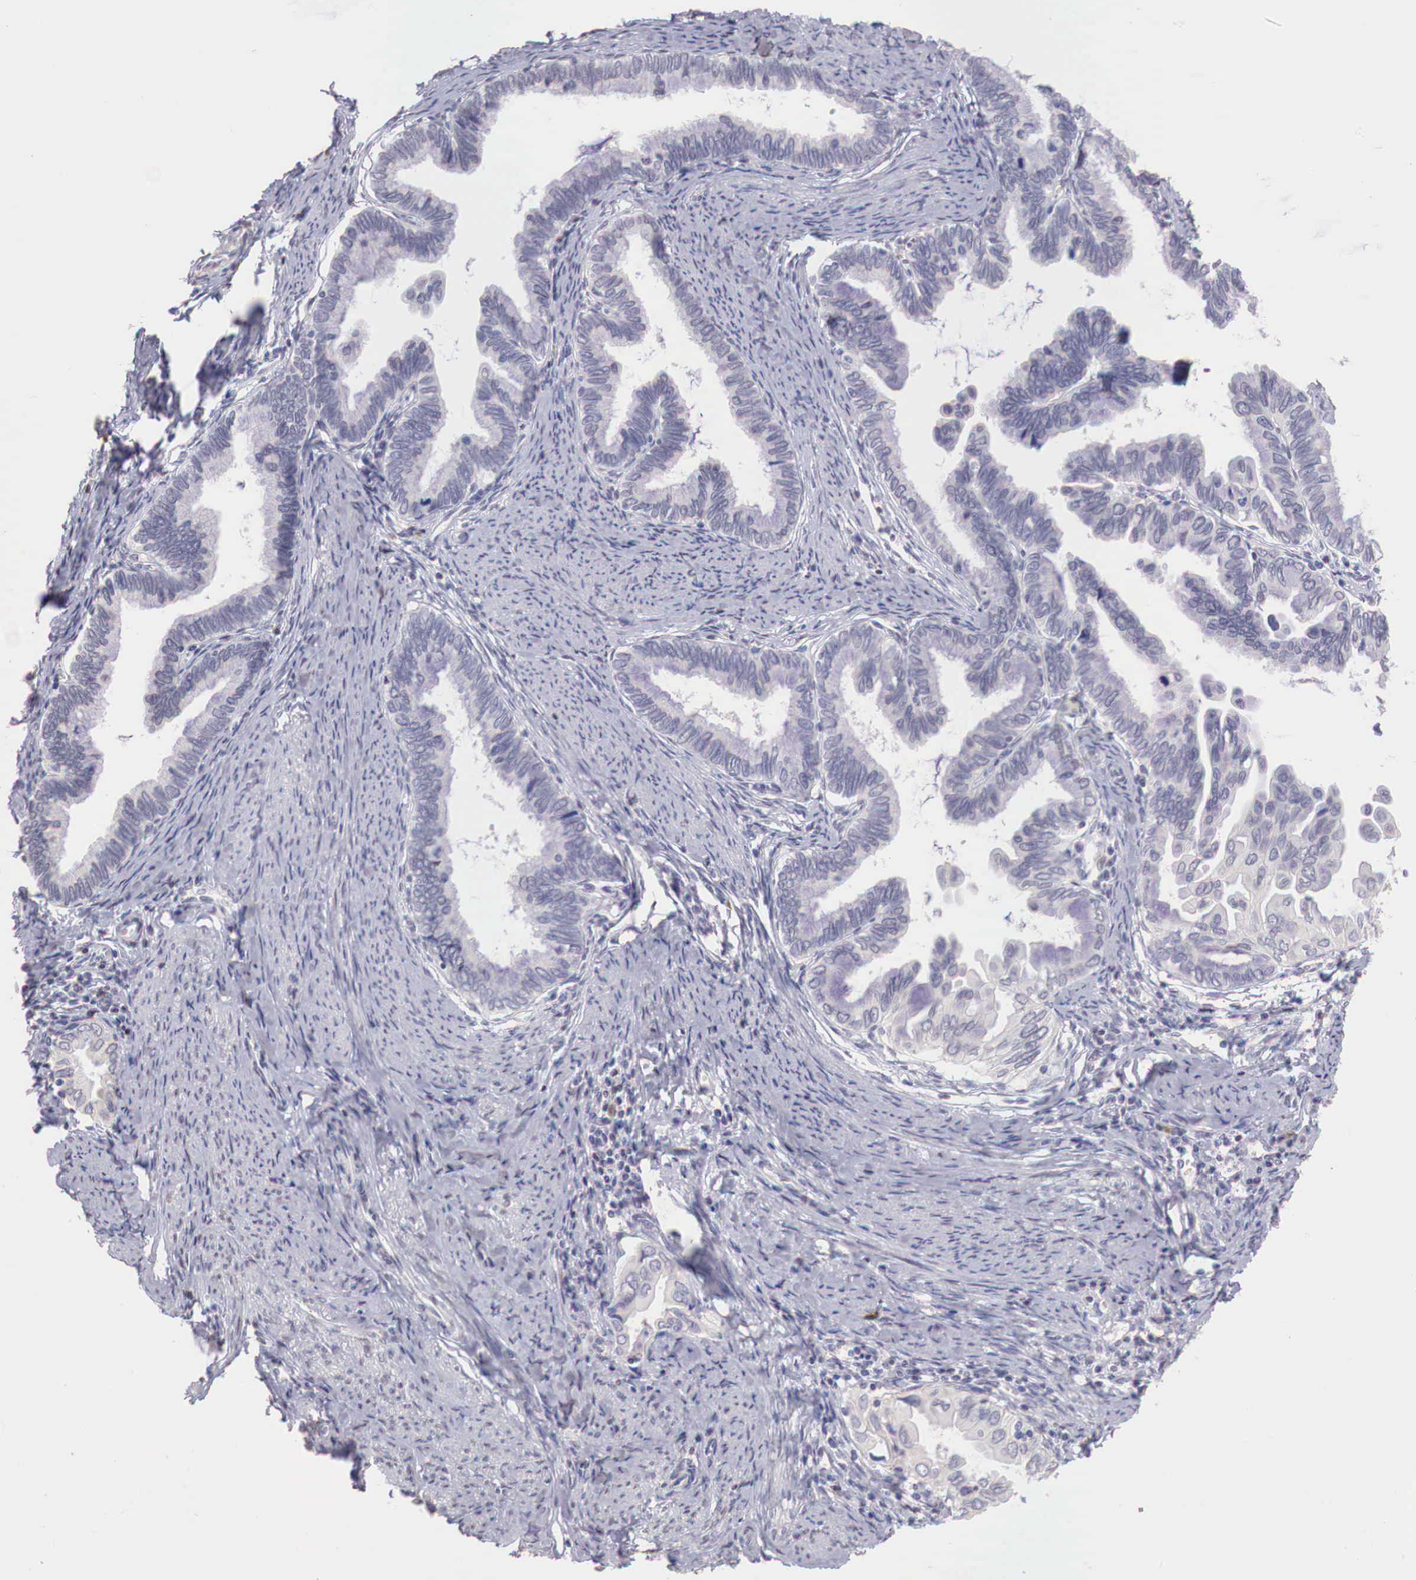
{"staining": {"intensity": "negative", "quantity": "none", "location": "none"}, "tissue": "cervical cancer", "cell_type": "Tumor cells", "image_type": "cancer", "snomed": [{"axis": "morphology", "description": "Adenocarcinoma, NOS"}, {"axis": "topography", "description": "Cervix"}], "caption": "Tumor cells show no significant expression in cervical adenocarcinoma.", "gene": "XPNPEP2", "patient": {"sex": "female", "age": 49}}